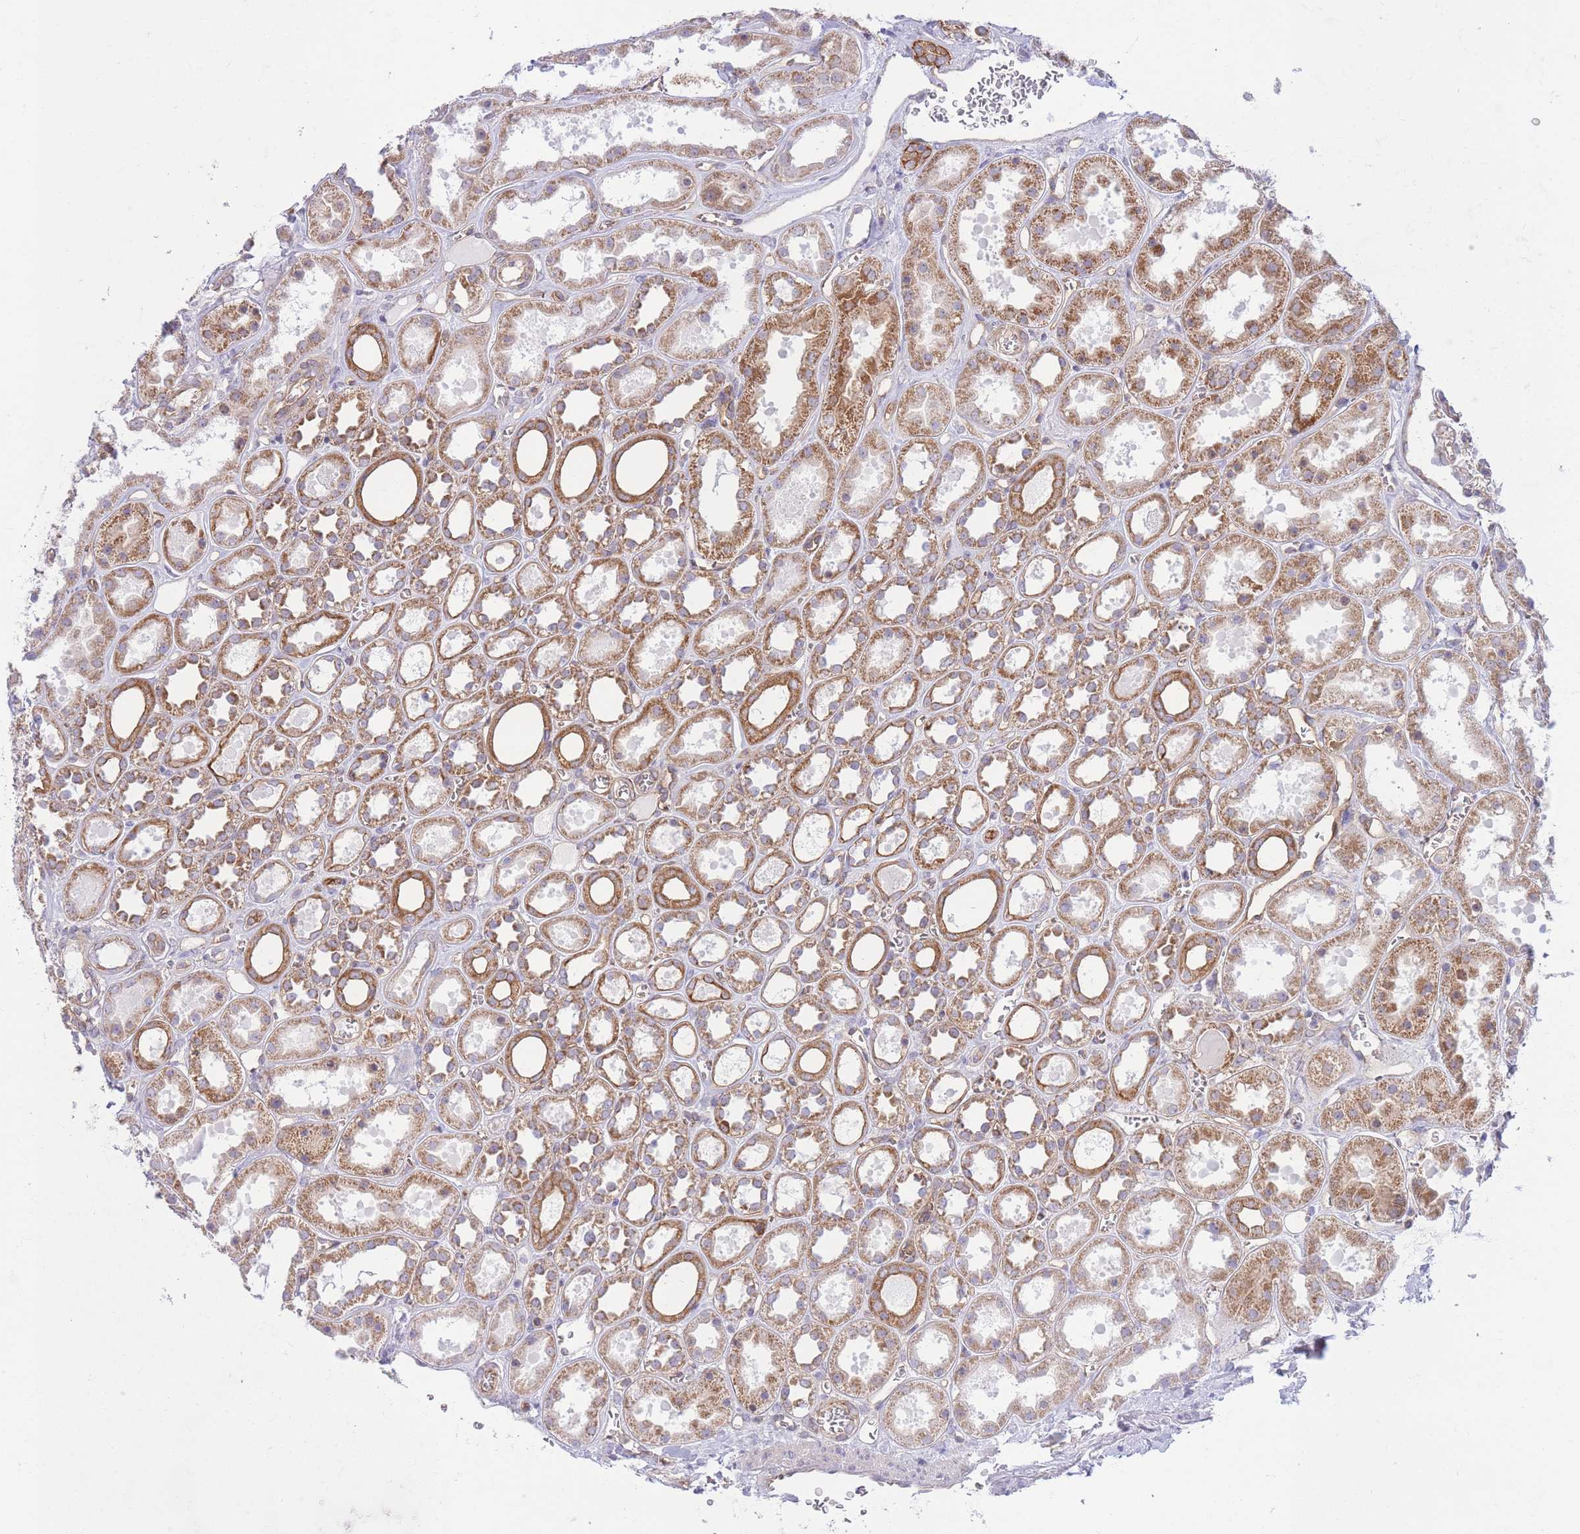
{"staining": {"intensity": "moderate", "quantity": "25%-75%", "location": "cytoplasmic/membranous"}, "tissue": "kidney", "cell_type": "Cells in glomeruli", "image_type": "normal", "snomed": [{"axis": "morphology", "description": "Normal tissue, NOS"}, {"axis": "topography", "description": "Kidney"}], "caption": "Immunohistochemistry (IHC) histopathology image of normal kidney: kidney stained using immunohistochemistry (IHC) exhibits medium levels of moderate protein expression localized specifically in the cytoplasmic/membranous of cells in glomeruli, appearing as a cytoplasmic/membranous brown color.", "gene": "MRPS31", "patient": {"sex": "female", "age": 41}}